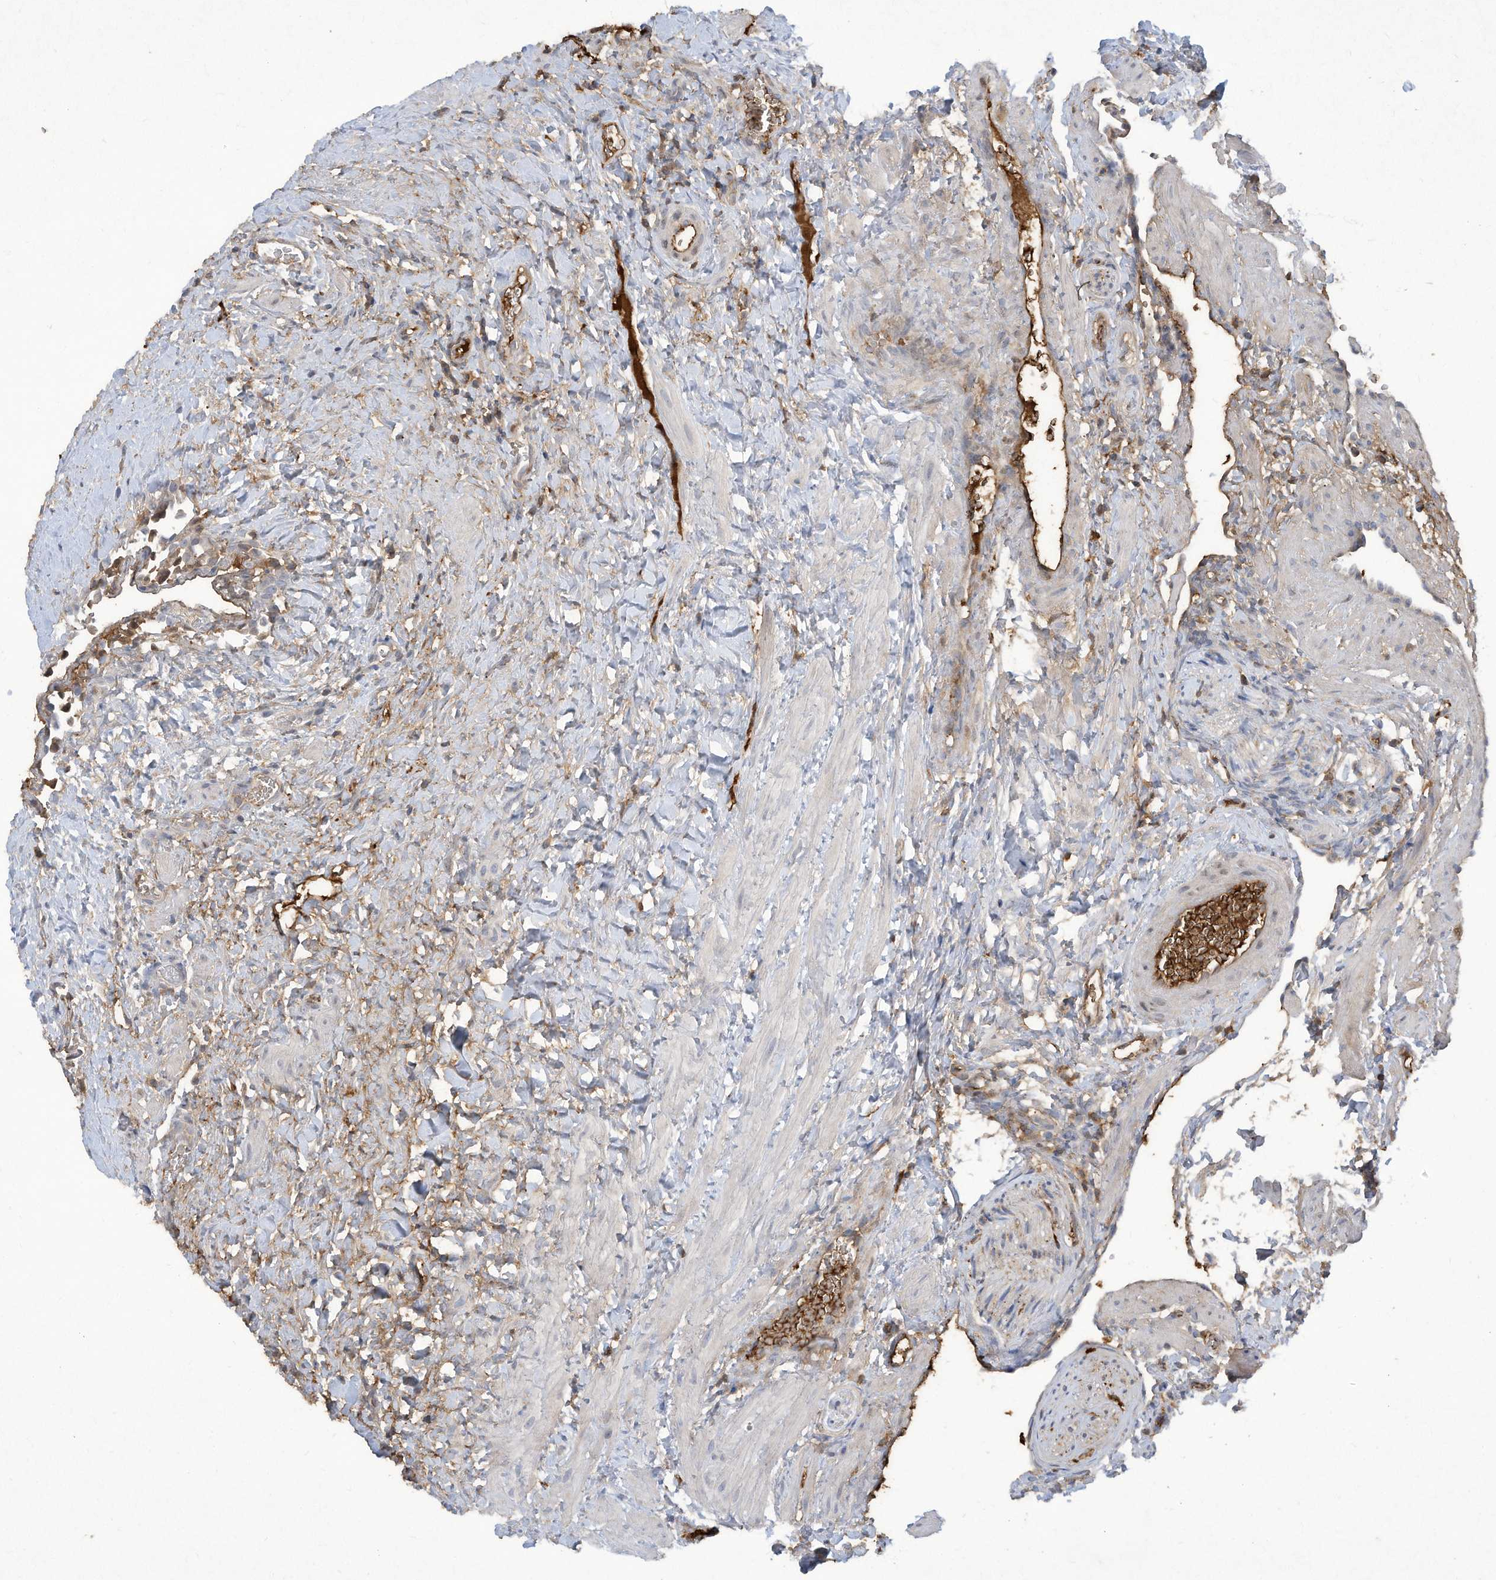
{"staining": {"intensity": "weak", "quantity": "25%-75%", "location": "cytoplasmic/membranous"}, "tissue": "ovary", "cell_type": "Follicle cells", "image_type": "normal", "snomed": [{"axis": "morphology", "description": "Normal tissue, NOS"}, {"axis": "morphology", "description": "Cyst, NOS"}, {"axis": "topography", "description": "Ovary"}], "caption": "Weak cytoplasmic/membranous staining for a protein is present in about 25%-75% of follicle cells of benign ovary using IHC.", "gene": "HAS3", "patient": {"sex": "female", "age": 33}}